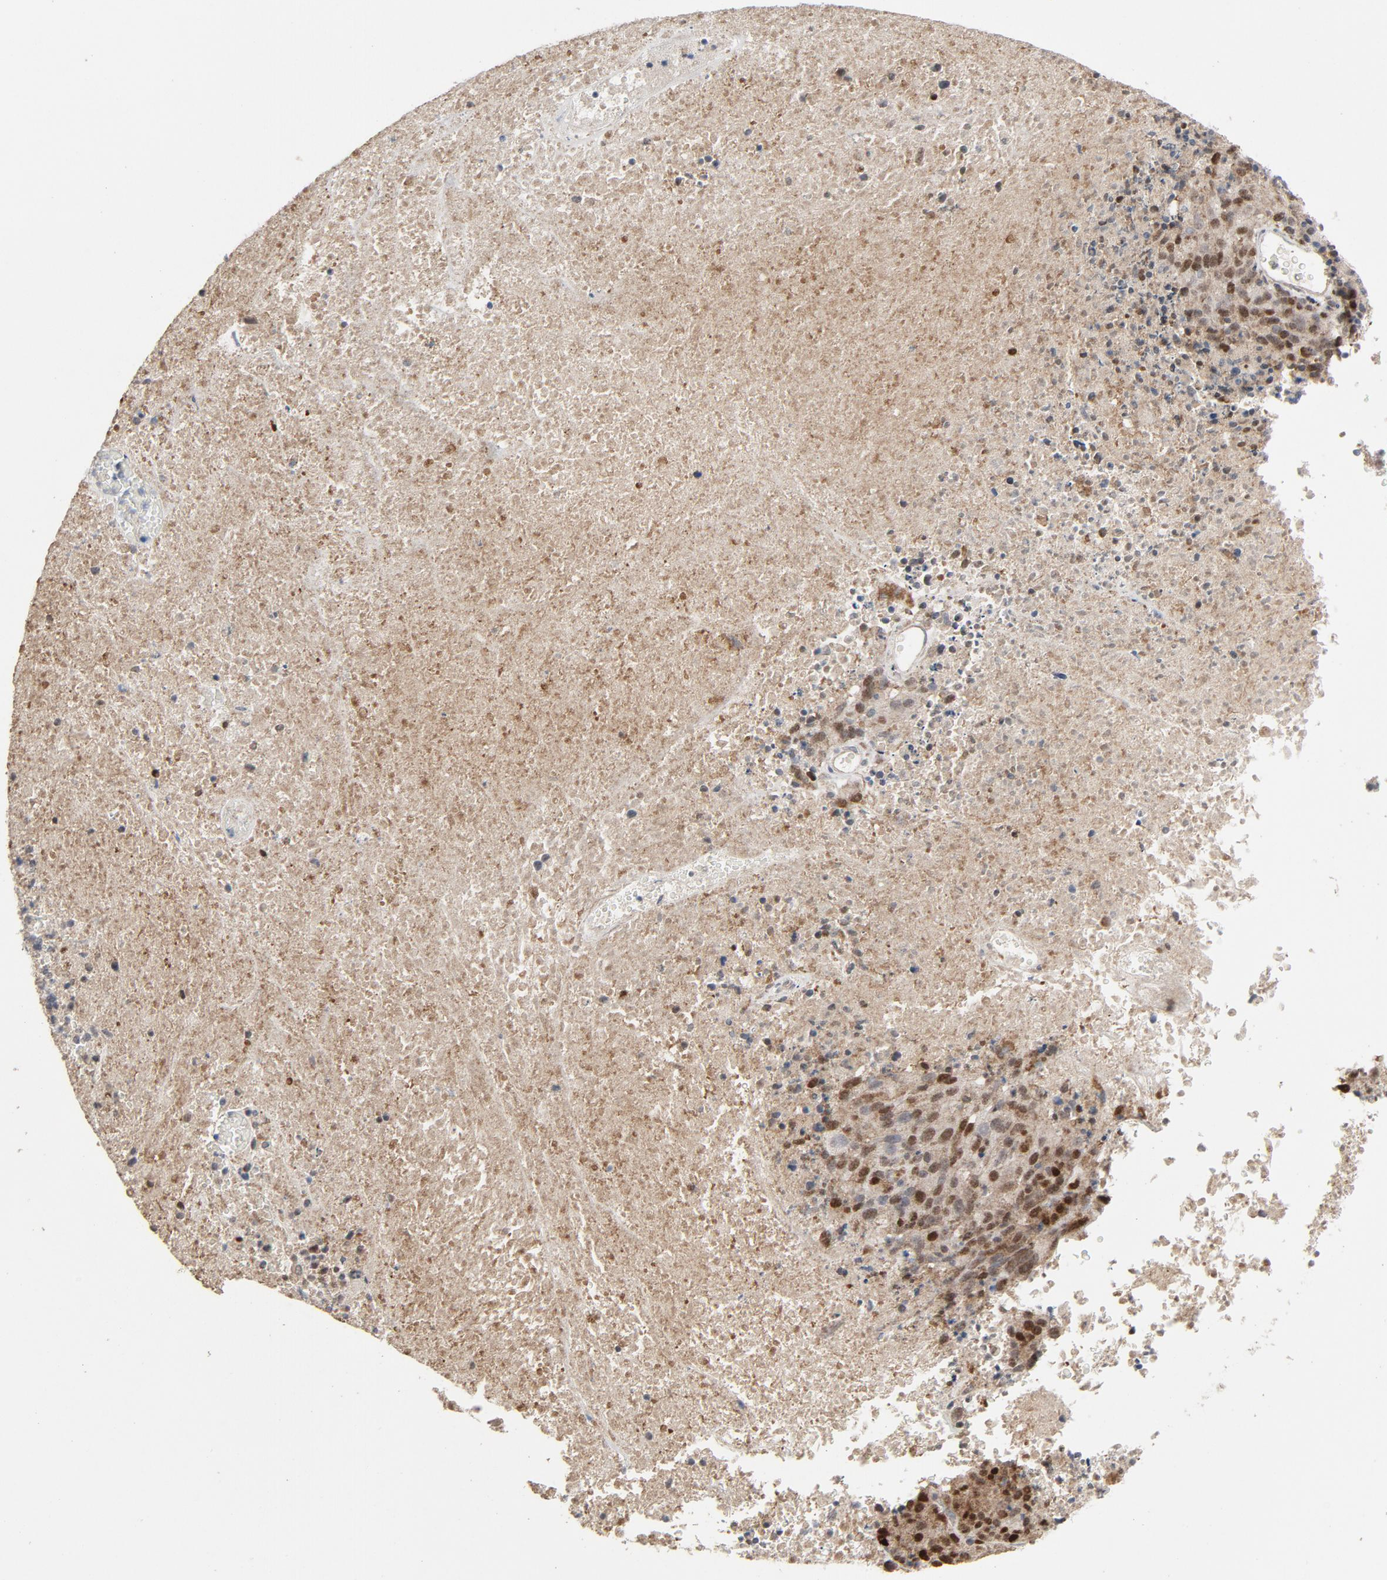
{"staining": {"intensity": "moderate", "quantity": ">75%", "location": "cytoplasmic/membranous,nuclear"}, "tissue": "melanoma", "cell_type": "Tumor cells", "image_type": "cancer", "snomed": [{"axis": "morphology", "description": "Malignant melanoma, Metastatic site"}, {"axis": "topography", "description": "Cerebral cortex"}], "caption": "This is an image of immunohistochemistry (IHC) staining of malignant melanoma (metastatic site), which shows moderate positivity in the cytoplasmic/membranous and nuclear of tumor cells.", "gene": "CDK6", "patient": {"sex": "female", "age": 52}}